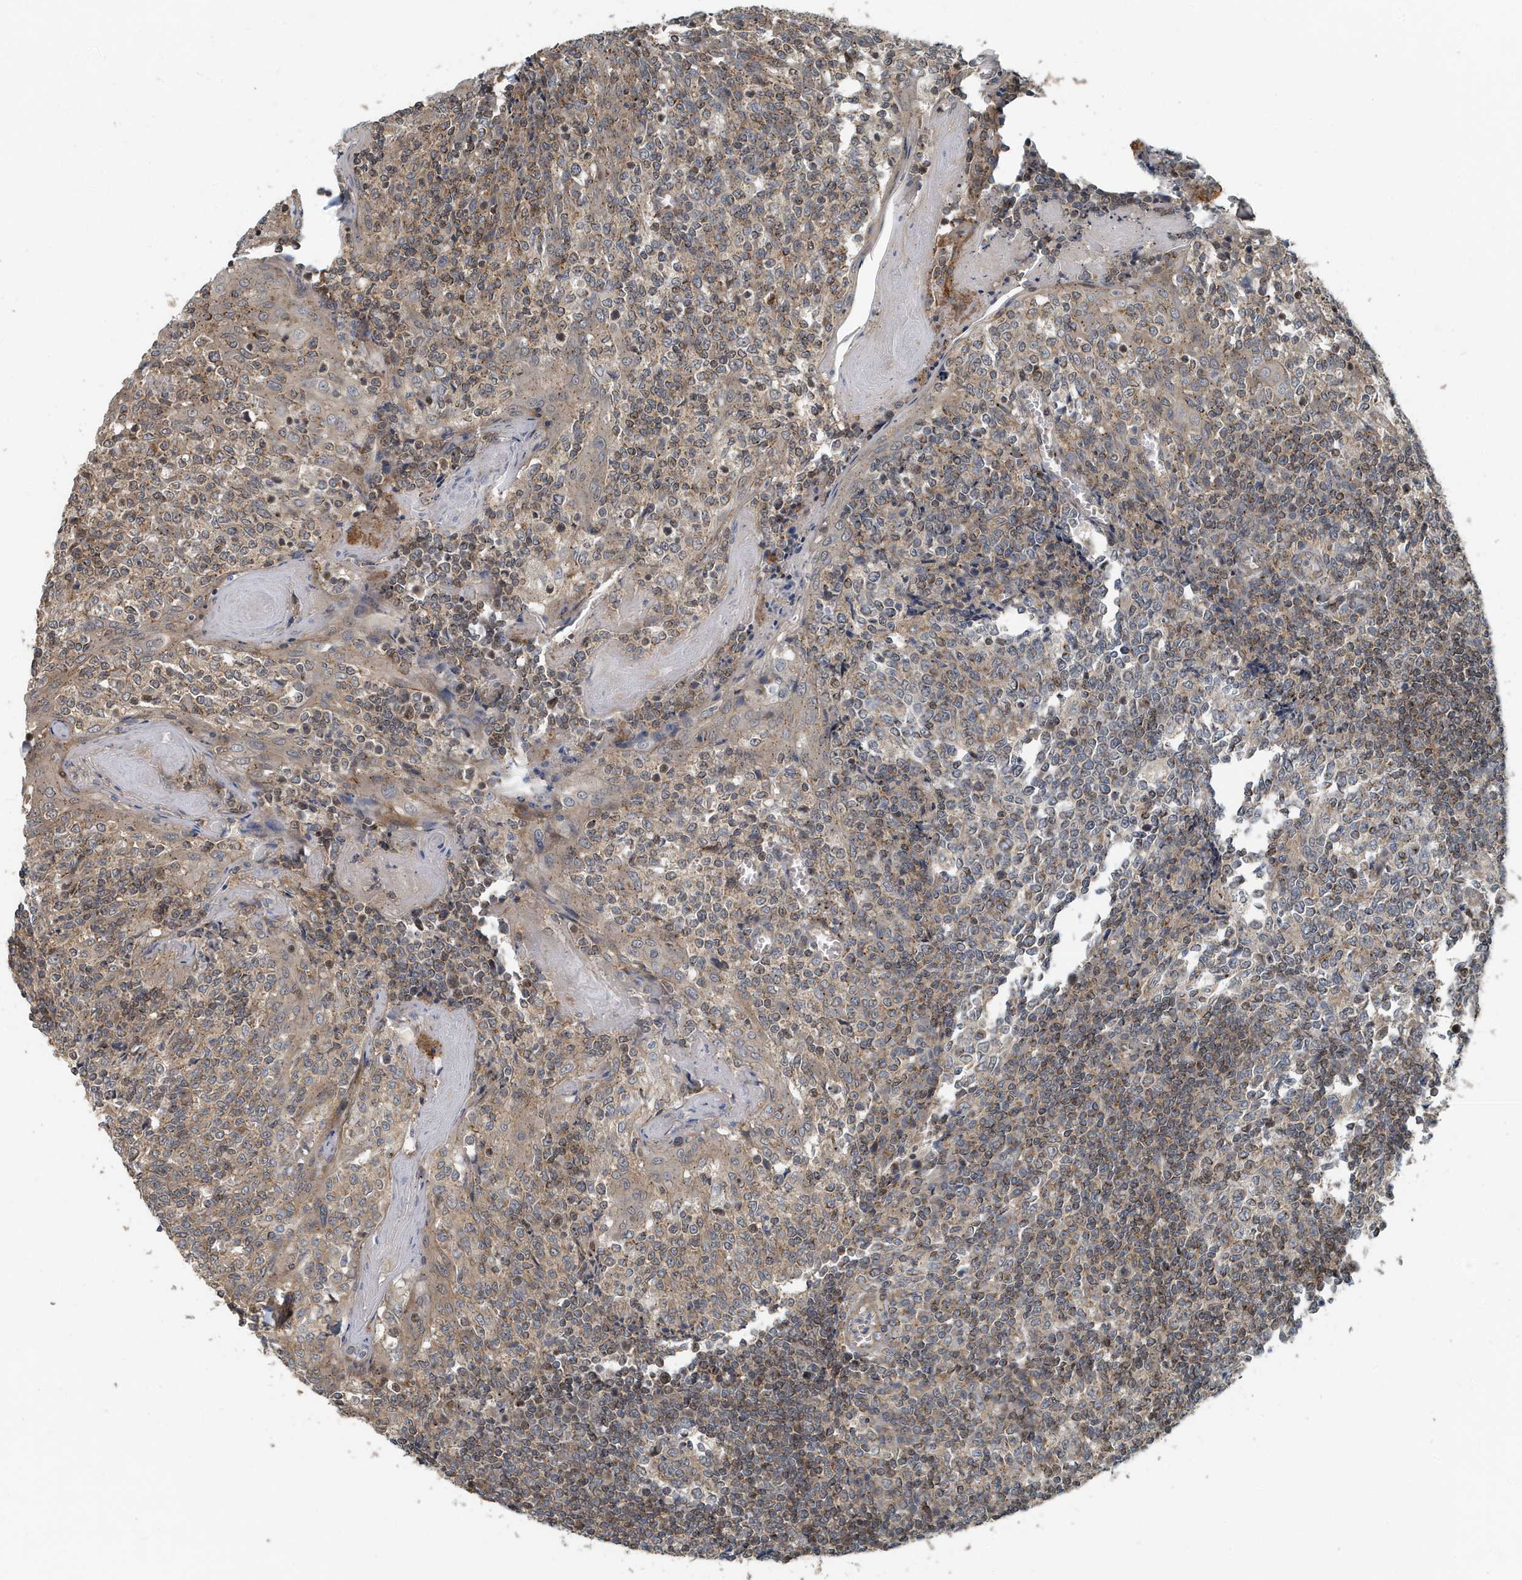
{"staining": {"intensity": "weak", "quantity": "<25%", "location": "cytoplasmic/membranous"}, "tissue": "tonsil", "cell_type": "Germinal center cells", "image_type": "normal", "snomed": [{"axis": "morphology", "description": "Normal tissue, NOS"}, {"axis": "topography", "description": "Tonsil"}], "caption": "An immunohistochemistry (IHC) image of benign tonsil is shown. There is no staining in germinal center cells of tonsil. The staining is performed using DAB brown chromogen with nuclei counter-stained in using hematoxylin.", "gene": "KIF15", "patient": {"sex": "female", "age": 19}}